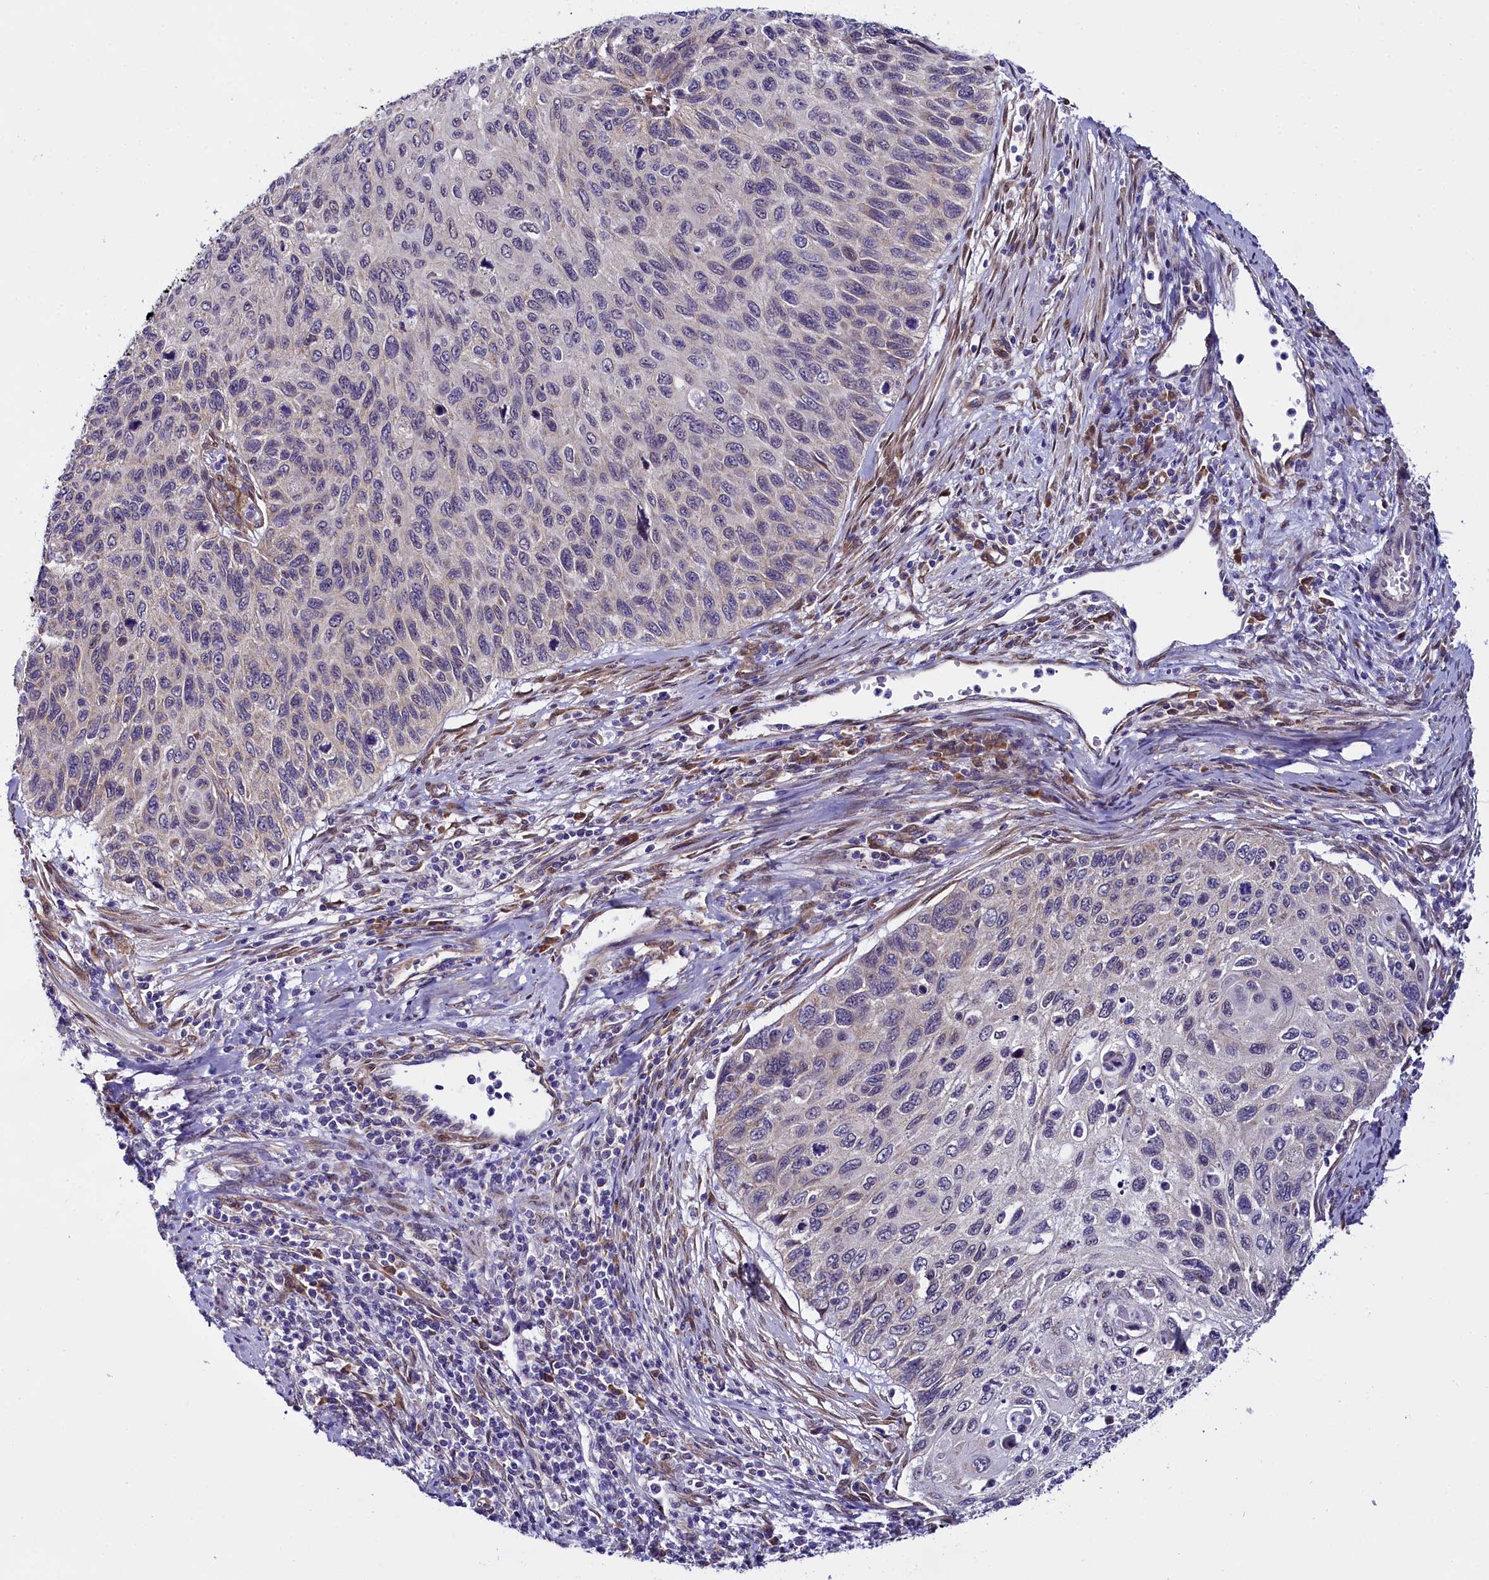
{"staining": {"intensity": "negative", "quantity": "none", "location": "none"}, "tissue": "cervical cancer", "cell_type": "Tumor cells", "image_type": "cancer", "snomed": [{"axis": "morphology", "description": "Squamous cell carcinoma, NOS"}, {"axis": "topography", "description": "Cervix"}], "caption": "This is an immunohistochemistry (IHC) histopathology image of cervical cancer. There is no expression in tumor cells.", "gene": "UACA", "patient": {"sex": "female", "age": 70}}